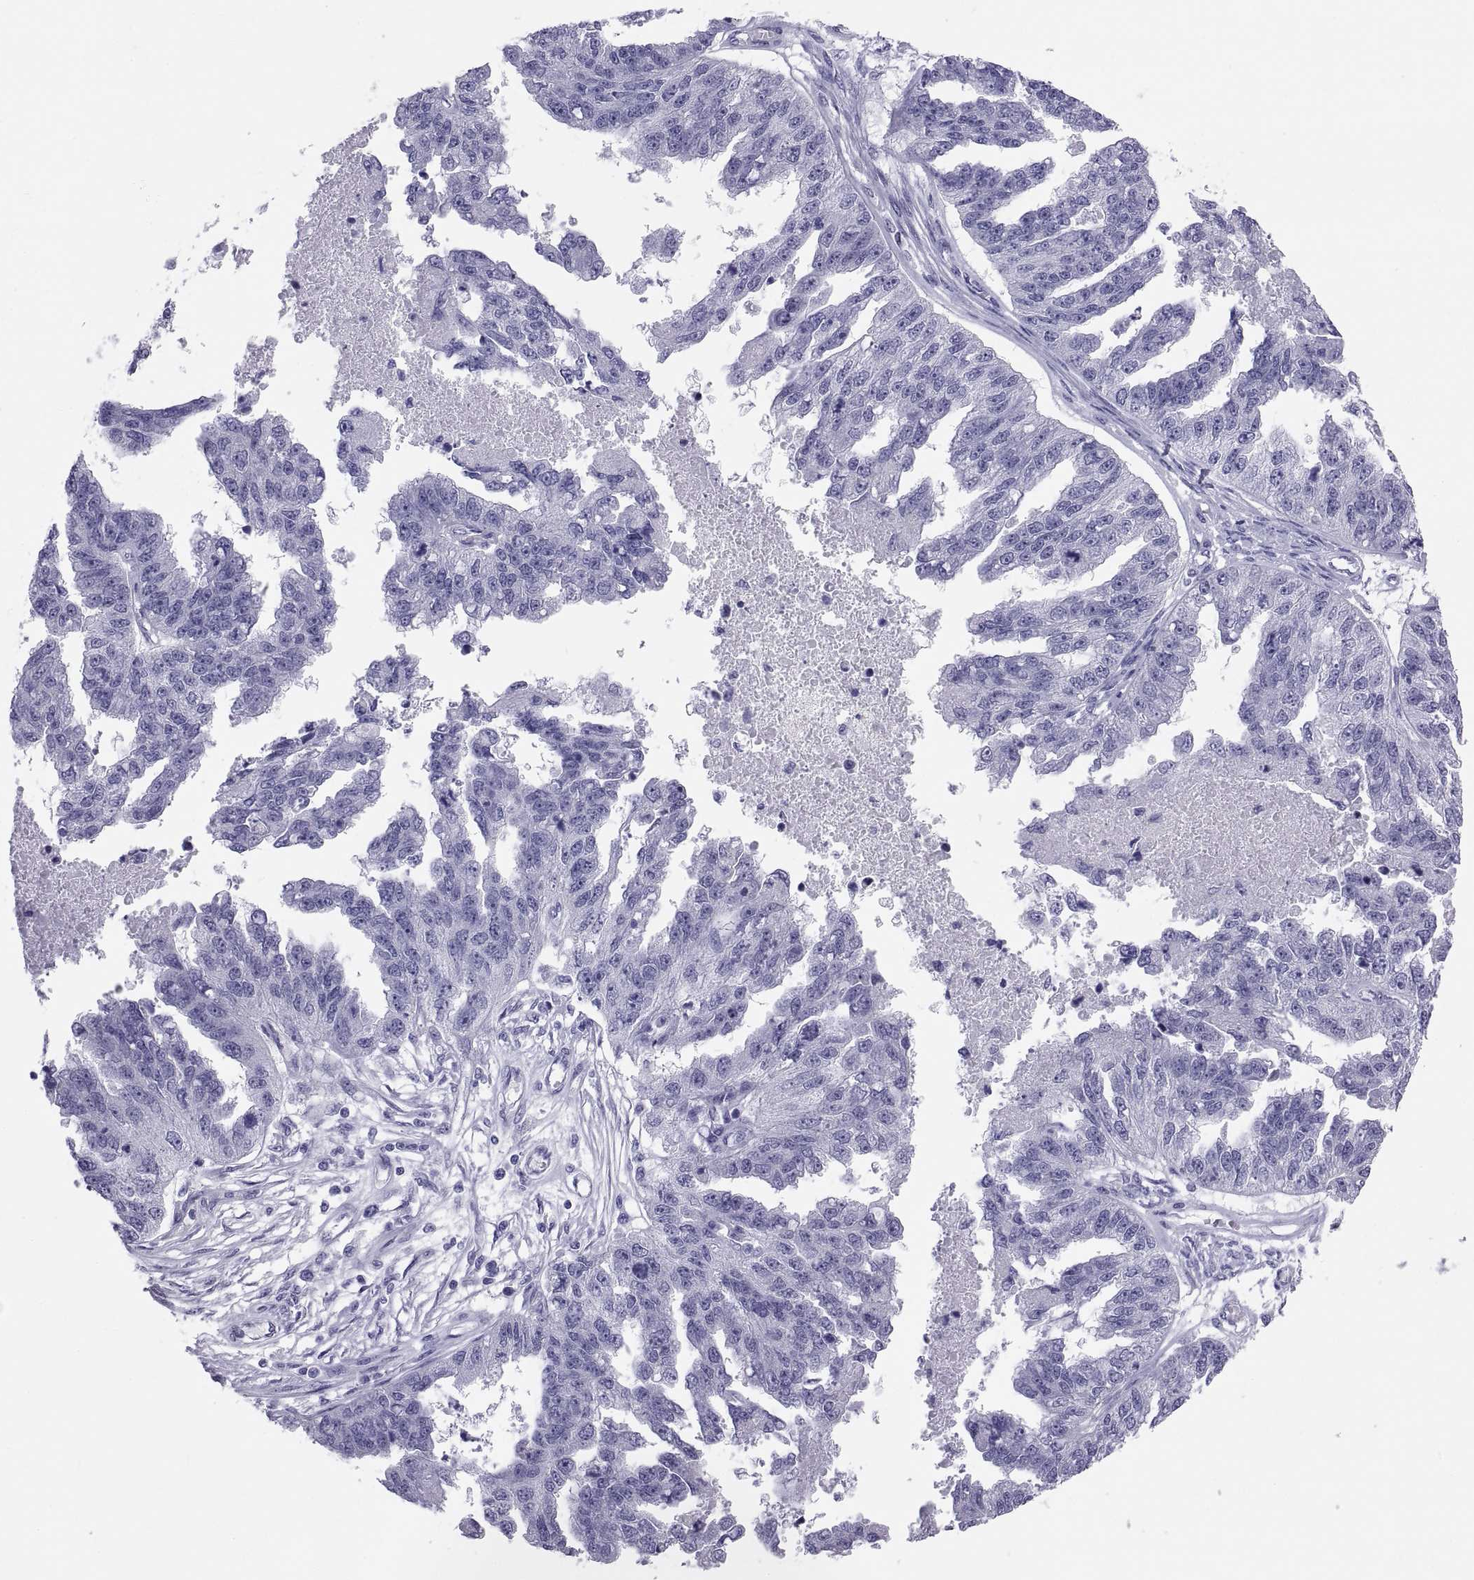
{"staining": {"intensity": "negative", "quantity": "none", "location": "none"}, "tissue": "ovarian cancer", "cell_type": "Tumor cells", "image_type": "cancer", "snomed": [{"axis": "morphology", "description": "Cystadenocarcinoma, serous, NOS"}, {"axis": "topography", "description": "Ovary"}], "caption": "Protein analysis of ovarian cancer (serous cystadenocarcinoma) demonstrates no significant positivity in tumor cells.", "gene": "FAM170A", "patient": {"sex": "female", "age": 58}}